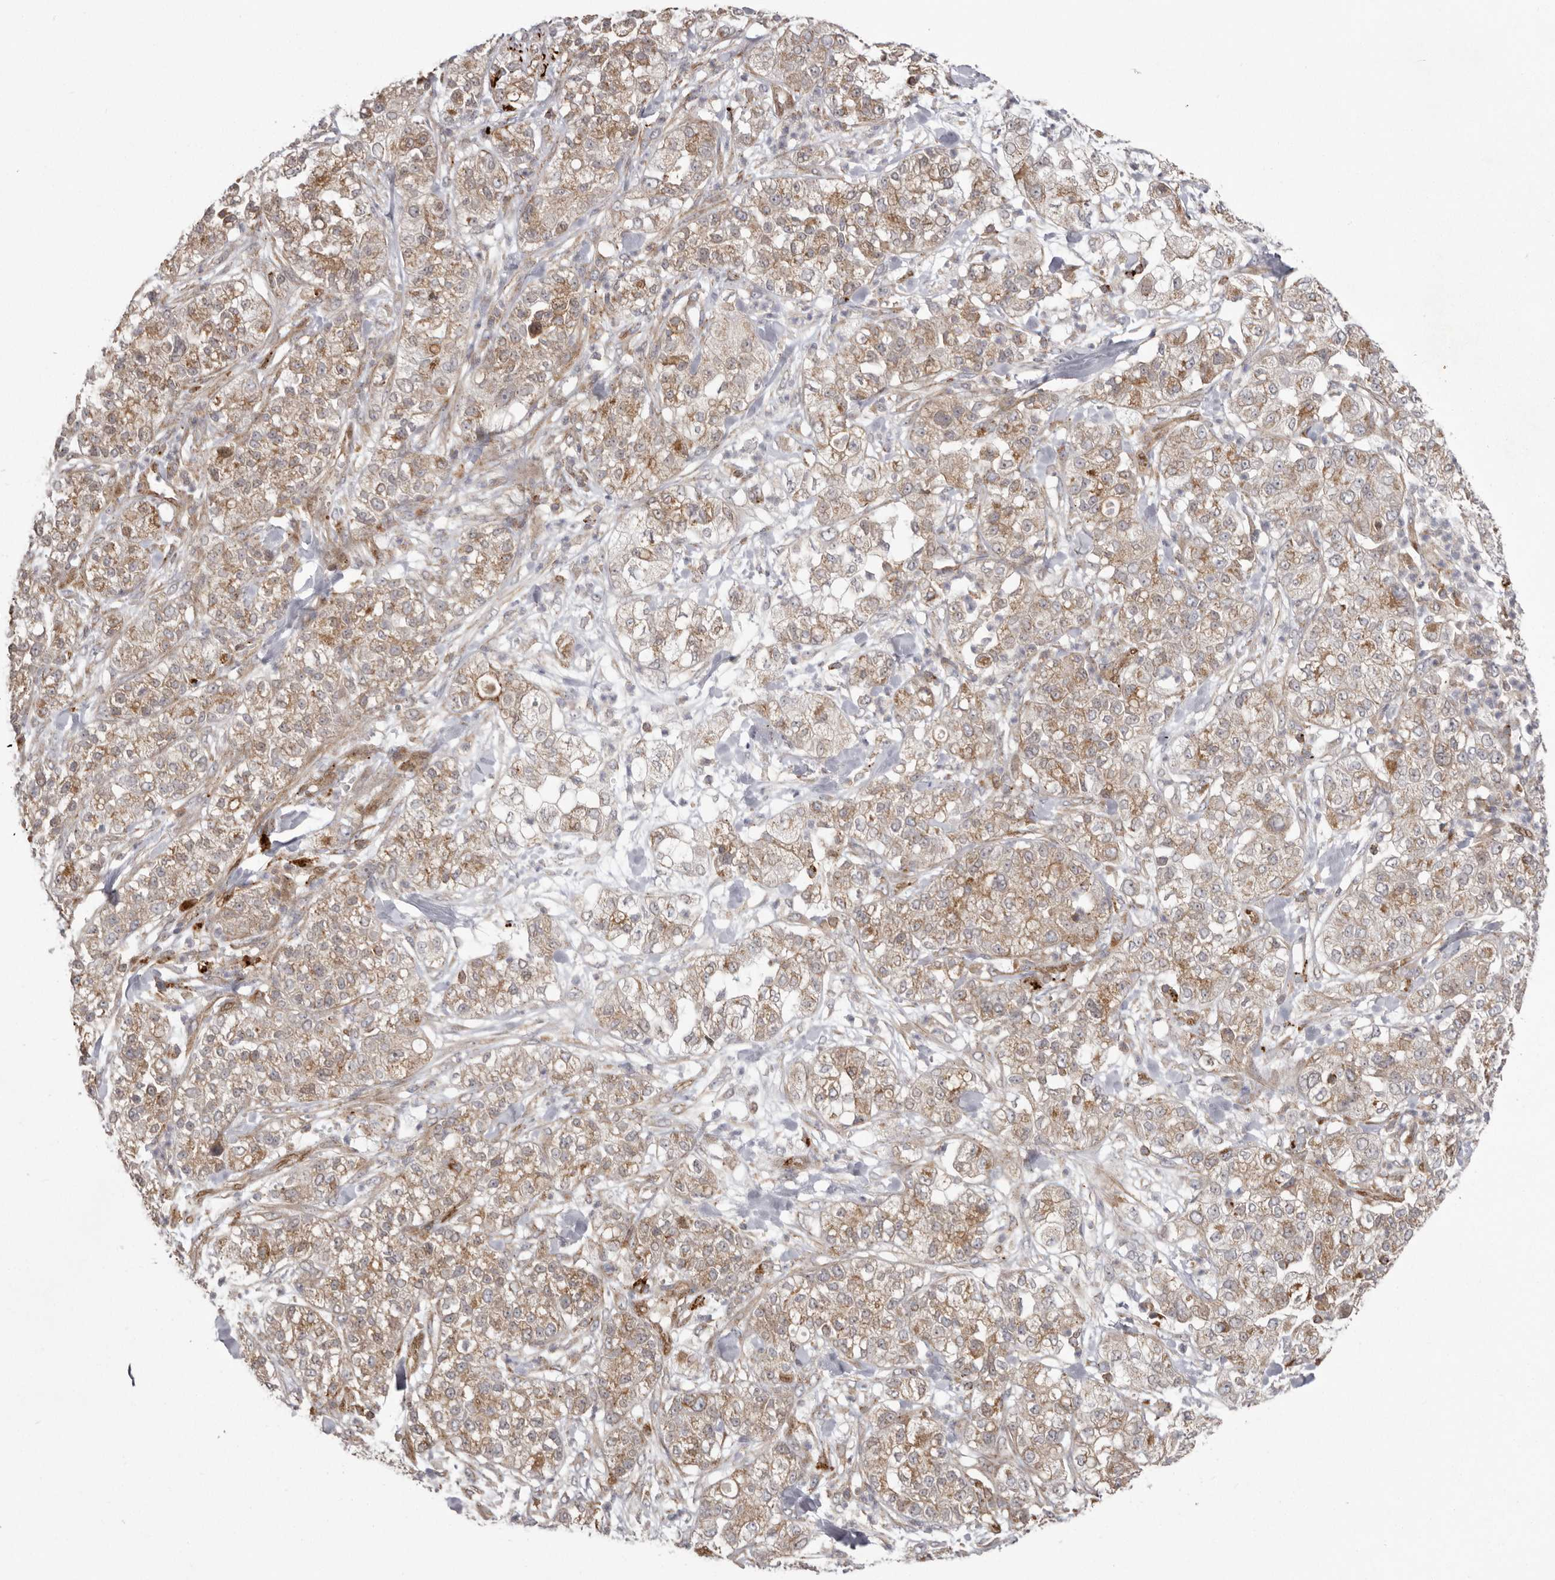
{"staining": {"intensity": "weak", "quantity": ">75%", "location": "cytoplasmic/membranous"}, "tissue": "pancreatic cancer", "cell_type": "Tumor cells", "image_type": "cancer", "snomed": [{"axis": "morphology", "description": "Adenocarcinoma, NOS"}, {"axis": "topography", "description": "Pancreas"}], "caption": "Immunohistochemical staining of pancreatic cancer (adenocarcinoma) exhibits low levels of weak cytoplasmic/membranous staining in approximately >75% of tumor cells.", "gene": "NUP43", "patient": {"sex": "female", "age": 78}}